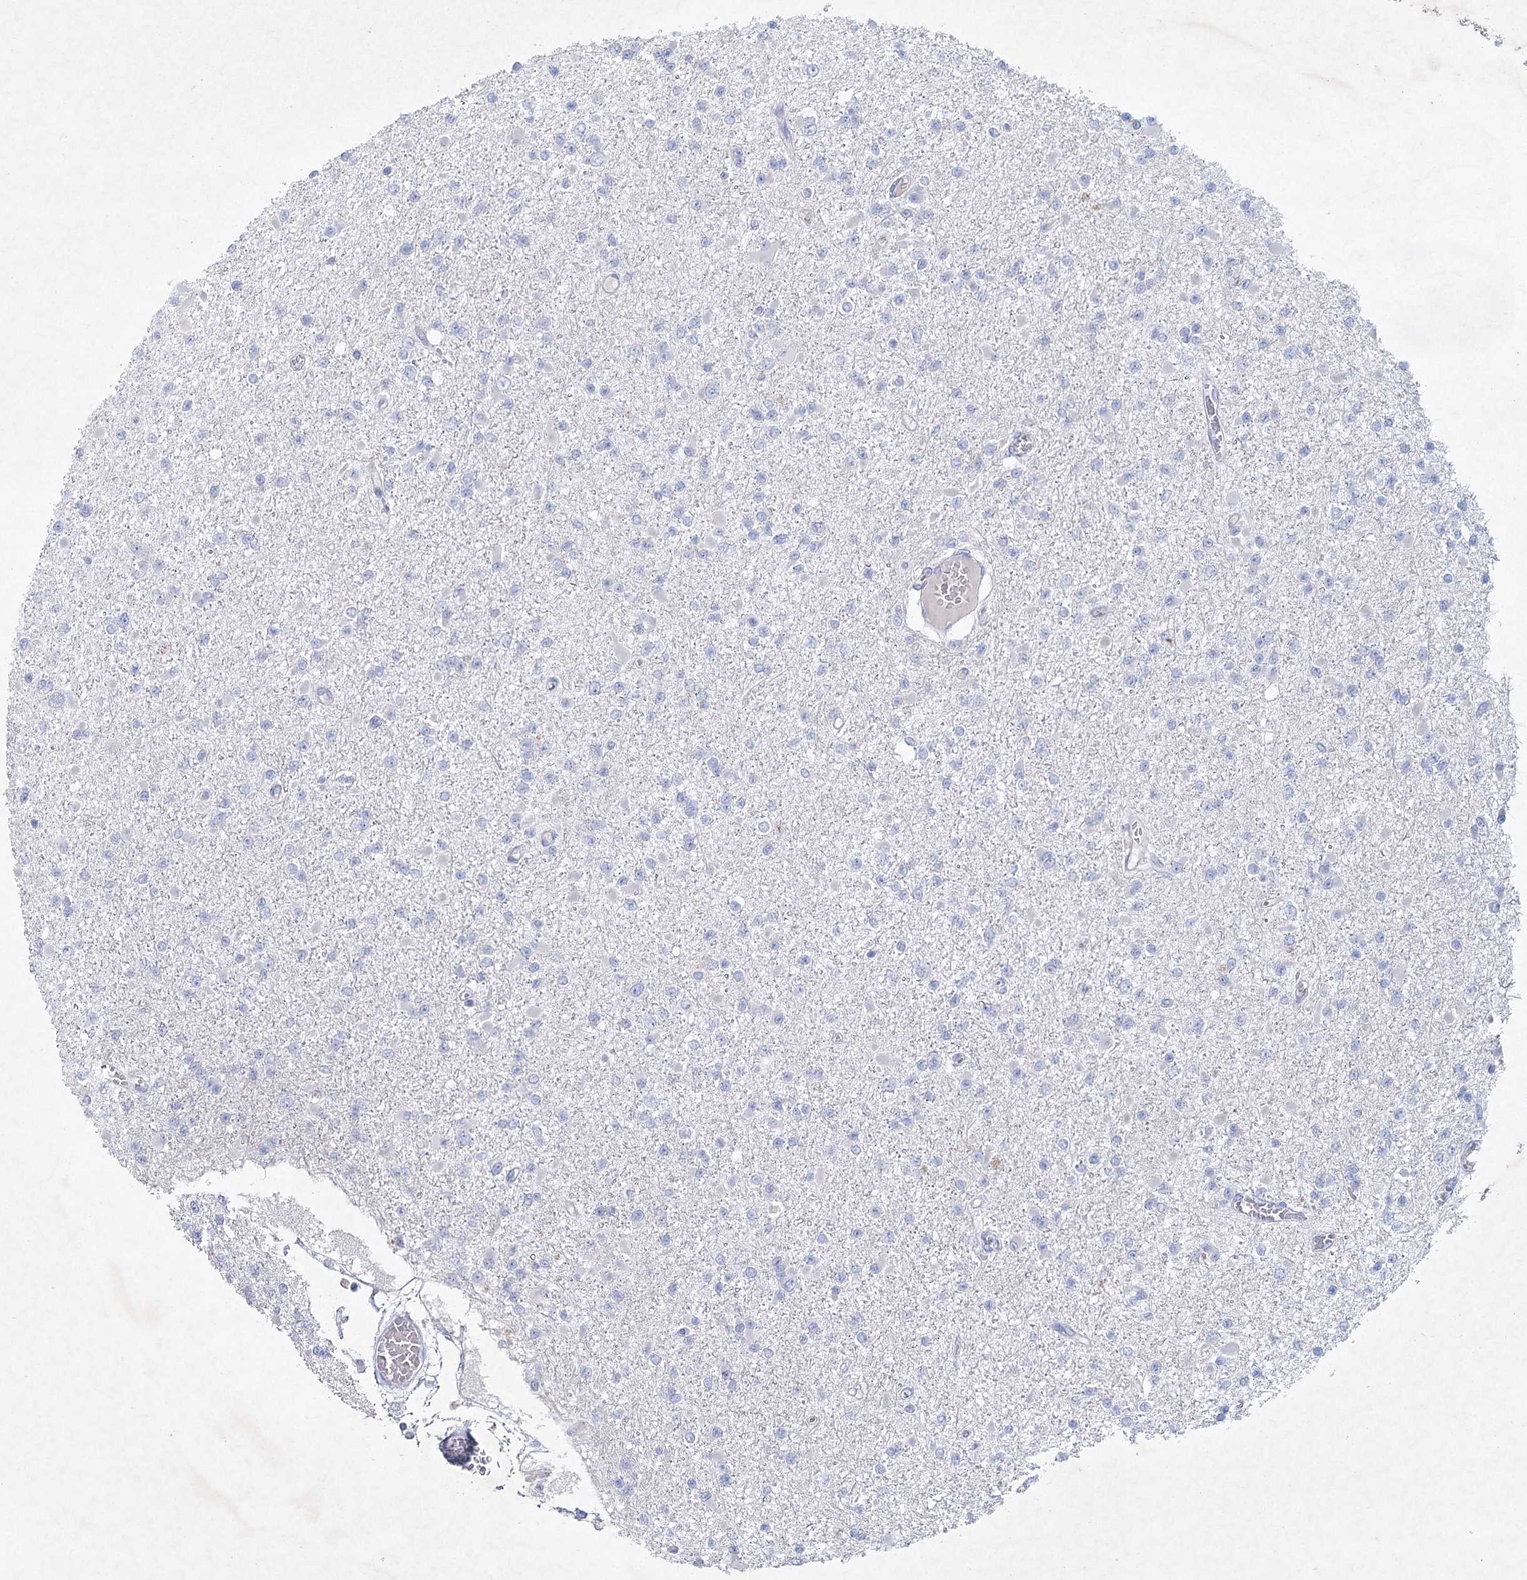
{"staining": {"intensity": "negative", "quantity": "none", "location": "none"}, "tissue": "glioma", "cell_type": "Tumor cells", "image_type": "cancer", "snomed": [{"axis": "morphology", "description": "Glioma, malignant, Low grade"}, {"axis": "topography", "description": "Brain"}], "caption": "Immunohistochemistry (IHC) of human glioma demonstrates no expression in tumor cells.", "gene": "MAP3K13", "patient": {"sex": "female", "age": 22}}